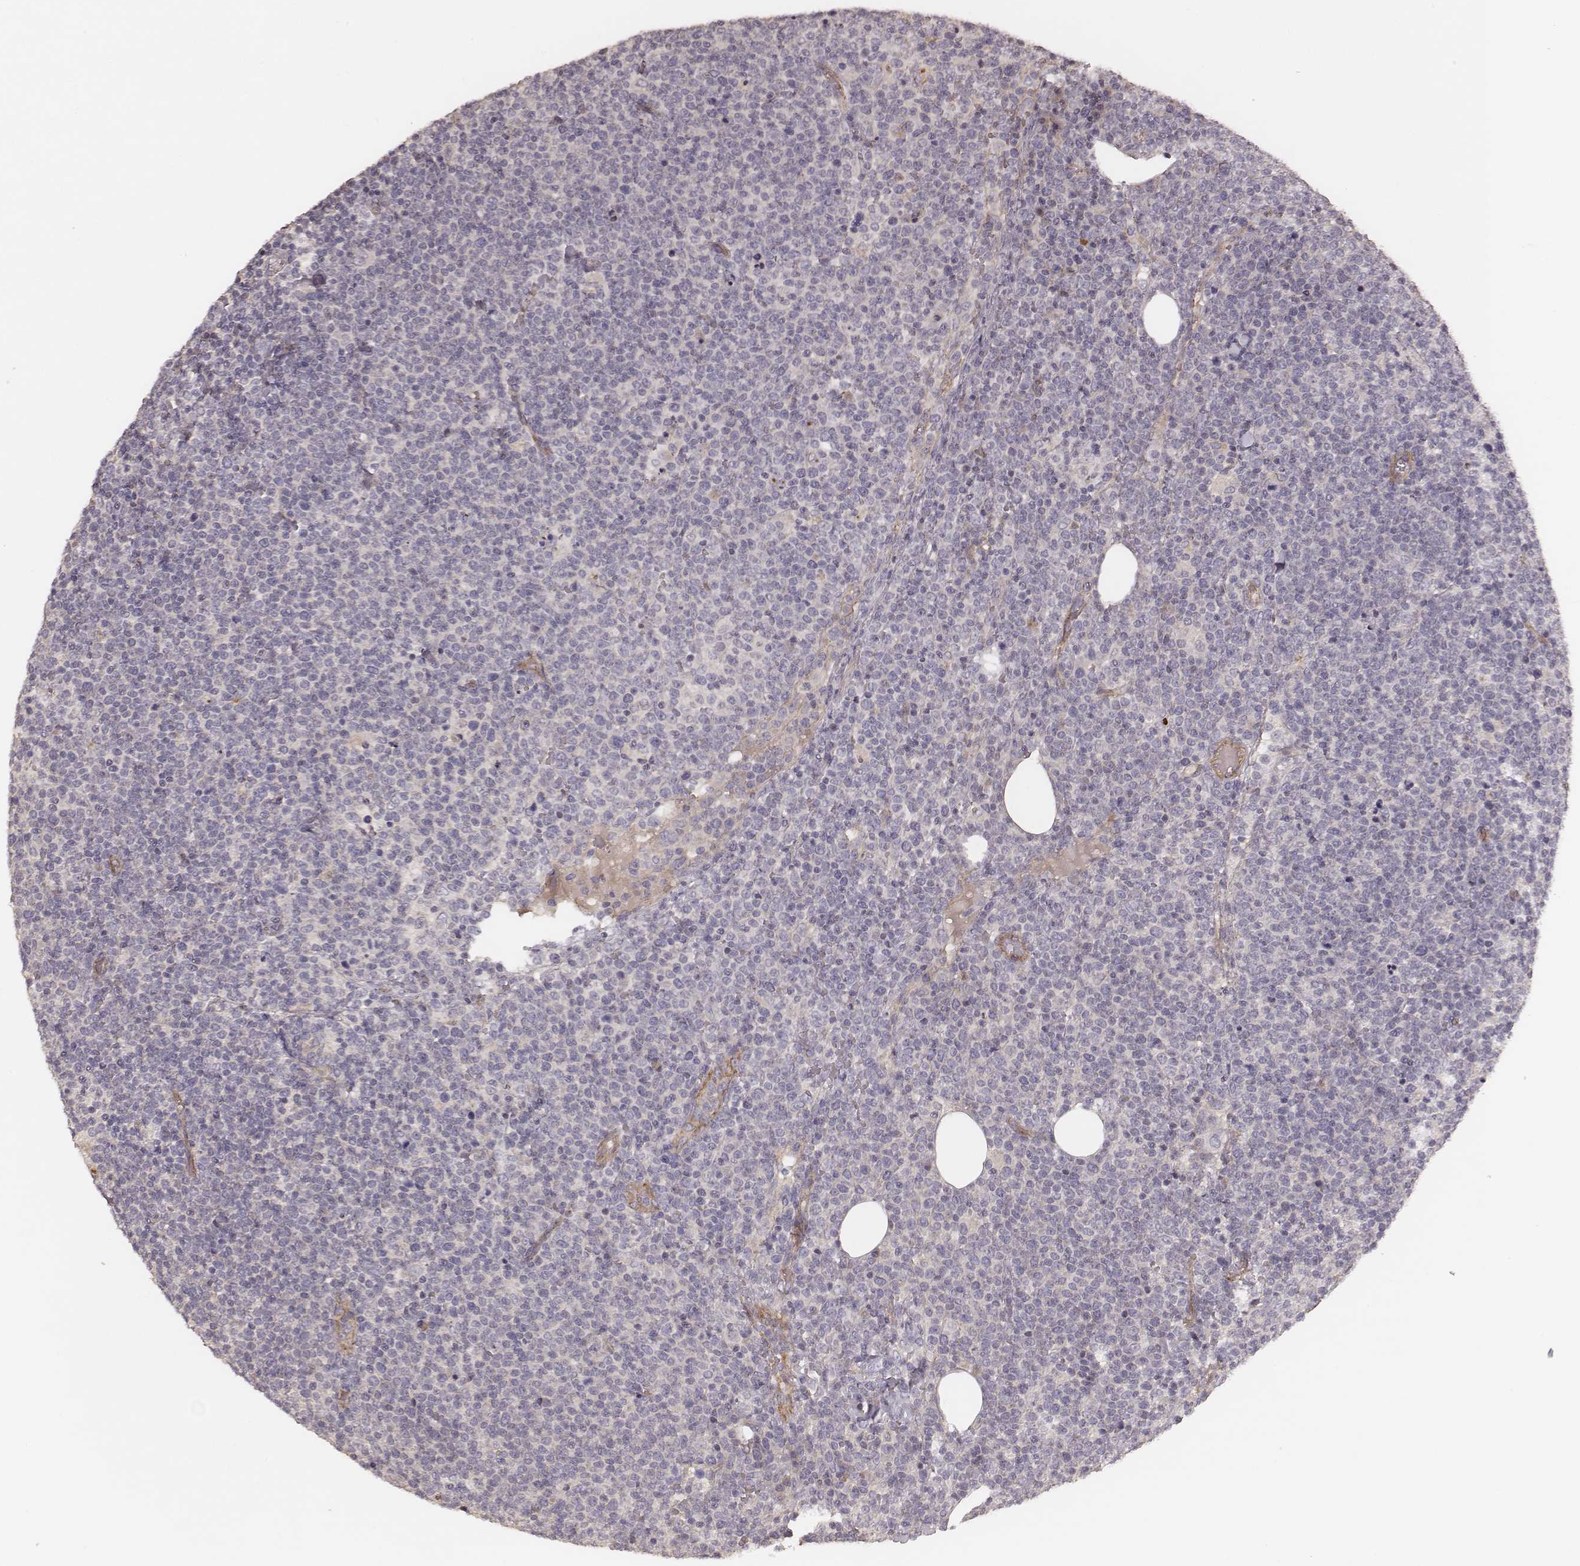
{"staining": {"intensity": "negative", "quantity": "none", "location": "none"}, "tissue": "lymphoma", "cell_type": "Tumor cells", "image_type": "cancer", "snomed": [{"axis": "morphology", "description": "Malignant lymphoma, non-Hodgkin's type, High grade"}, {"axis": "topography", "description": "Lymph node"}], "caption": "DAB immunohistochemical staining of lymphoma reveals no significant staining in tumor cells.", "gene": "OTOGL", "patient": {"sex": "male", "age": 61}}